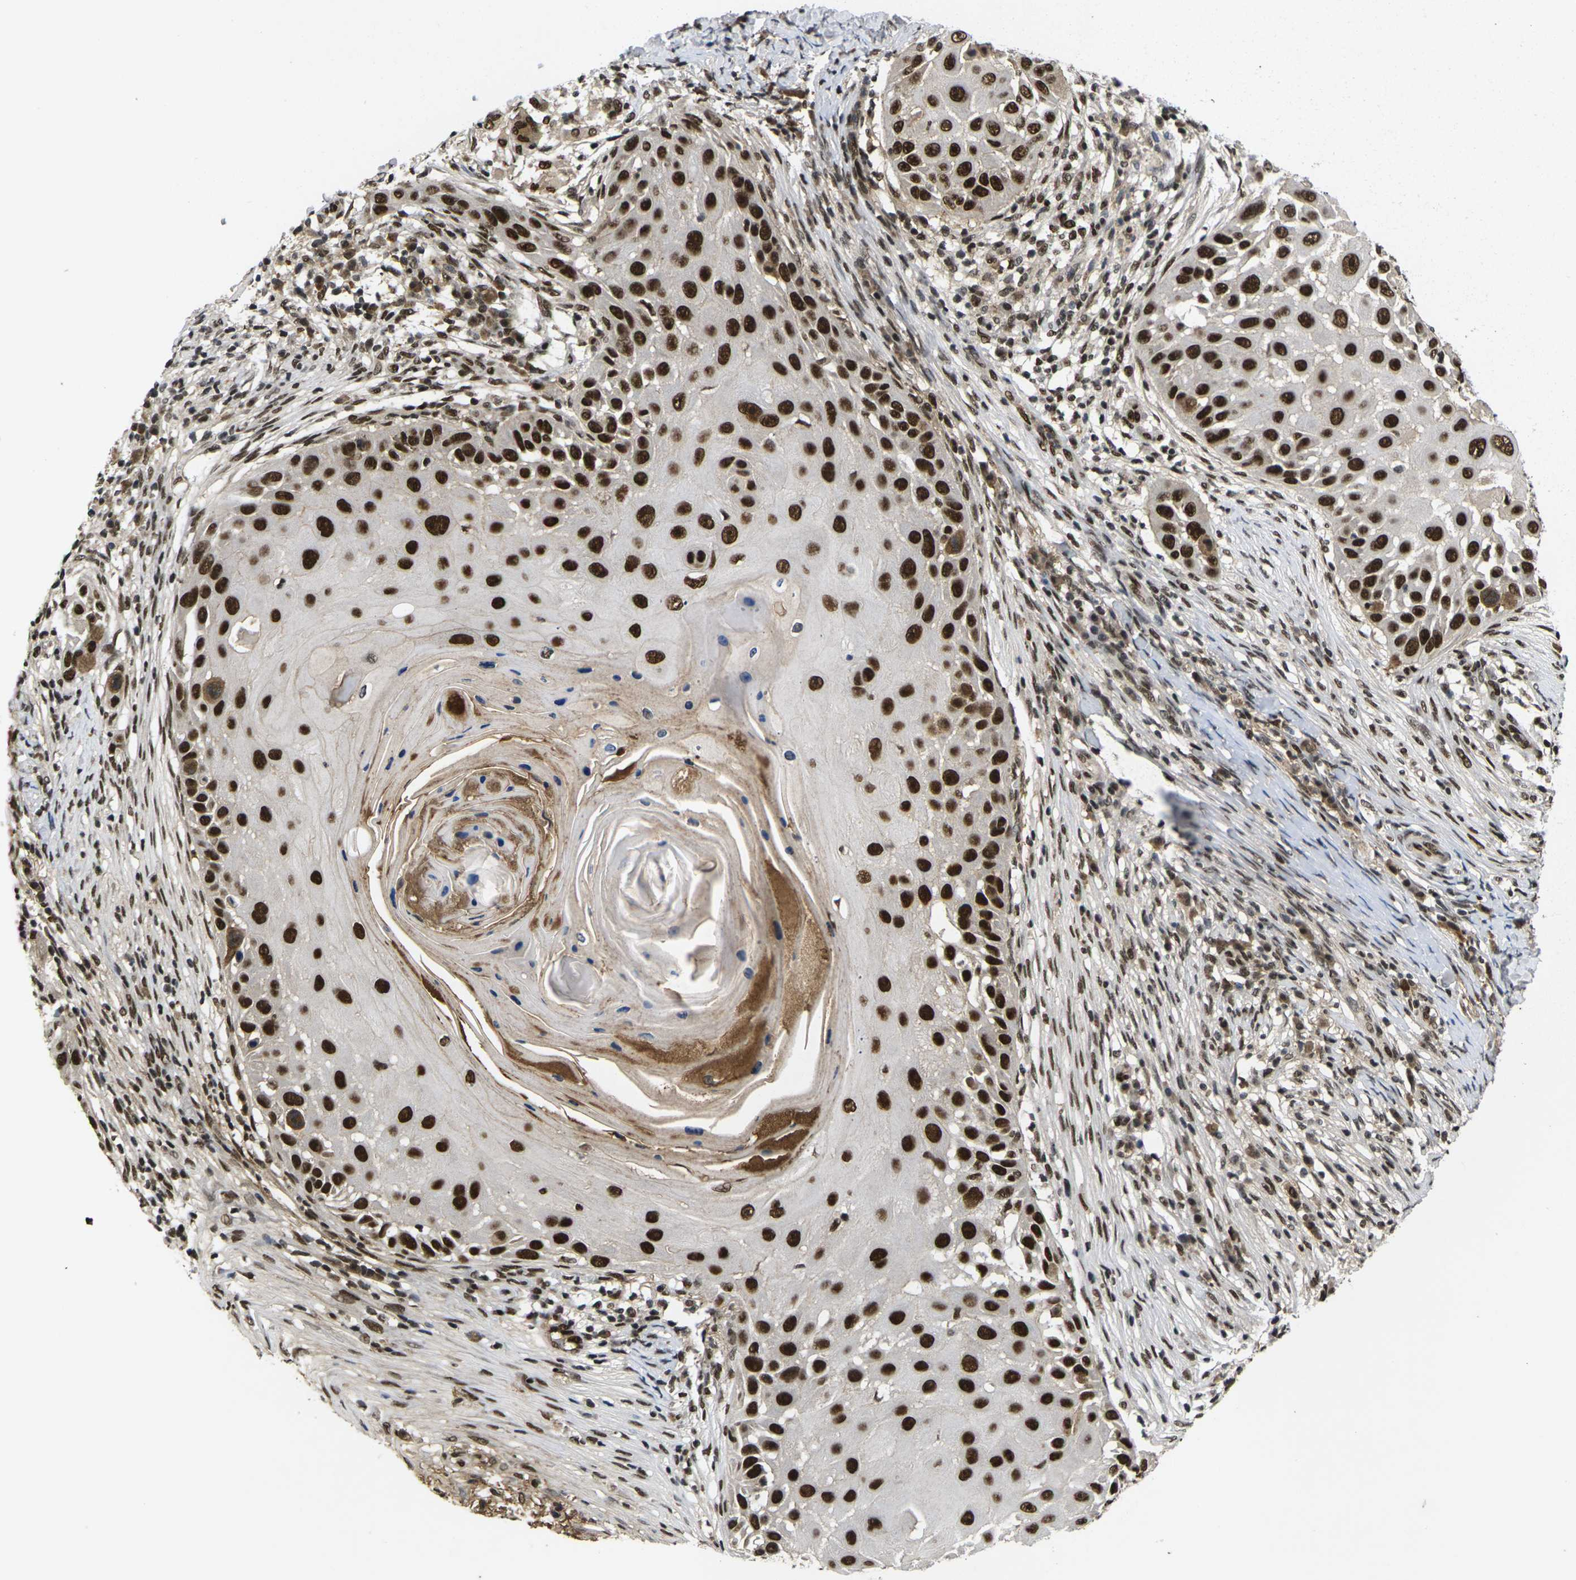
{"staining": {"intensity": "strong", "quantity": ">75%", "location": "nuclear"}, "tissue": "skin cancer", "cell_type": "Tumor cells", "image_type": "cancer", "snomed": [{"axis": "morphology", "description": "Squamous cell carcinoma, NOS"}, {"axis": "topography", "description": "Skin"}], "caption": "Immunohistochemical staining of human skin cancer (squamous cell carcinoma) shows high levels of strong nuclear expression in approximately >75% of tumor cells. (brown staining indicates protein expression, while blue staining denotes nuclei).", "gene": "GTF2E1", "patient": {"sex": "female", "age": 44}}